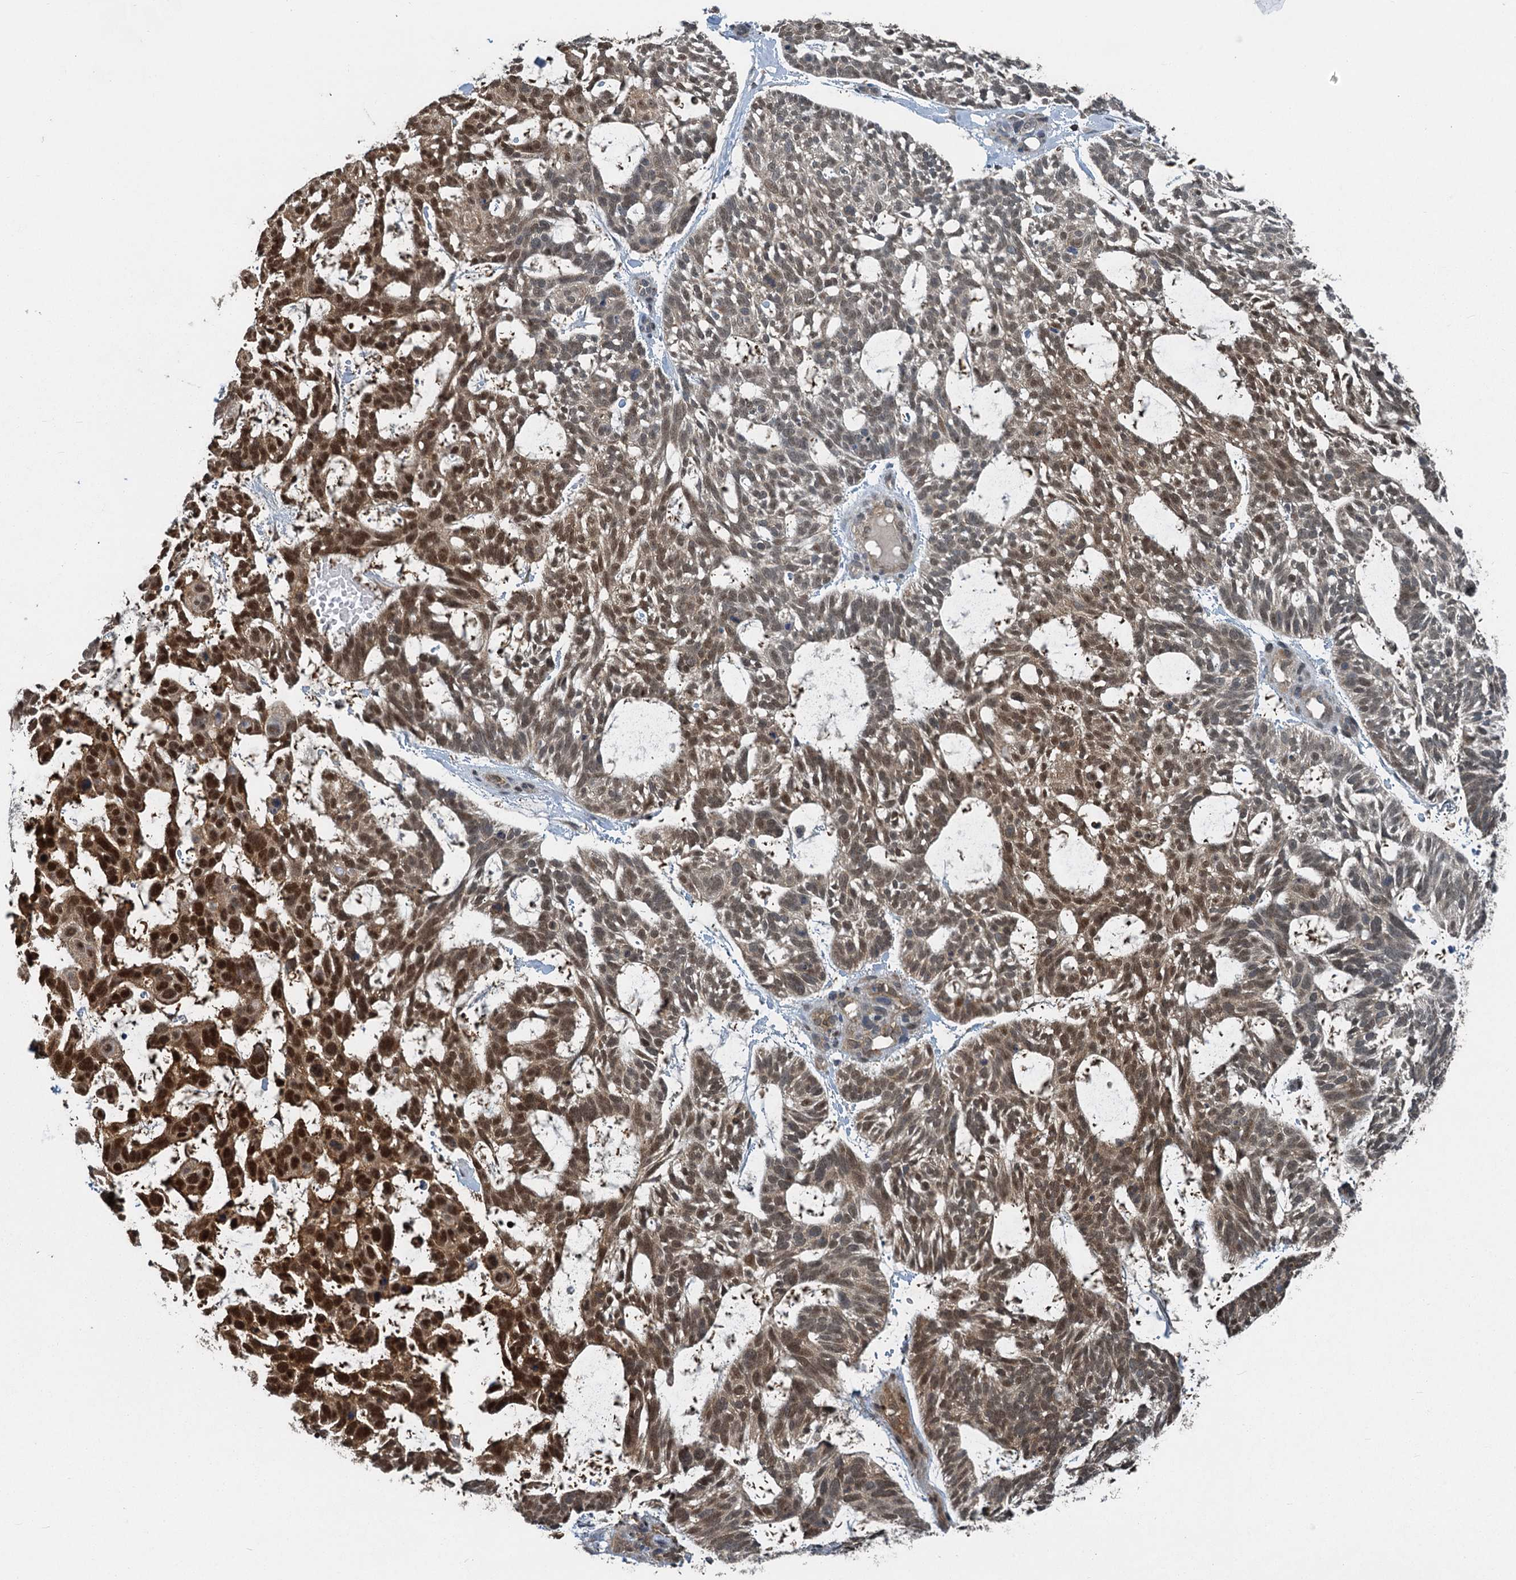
{"staining": {"intensity": "strong", "quantity": ">75%", "location": "nuclear"}, "tissue": "skin cancer", "cell_type": "Tumor cells", "image_type": "cancer", "snomed": [{"axis": "morphology", "description": "Basal cell carcinoma"}, {"axis": "topography", "description": "Skin"}], "caption": "Tumor cells show high levels of strong nuclear expression in approximately >75% of cells in basal cell carcinoma (skin).", "gene": "GPI", "patient": {"sex": "male", "age": 88}}